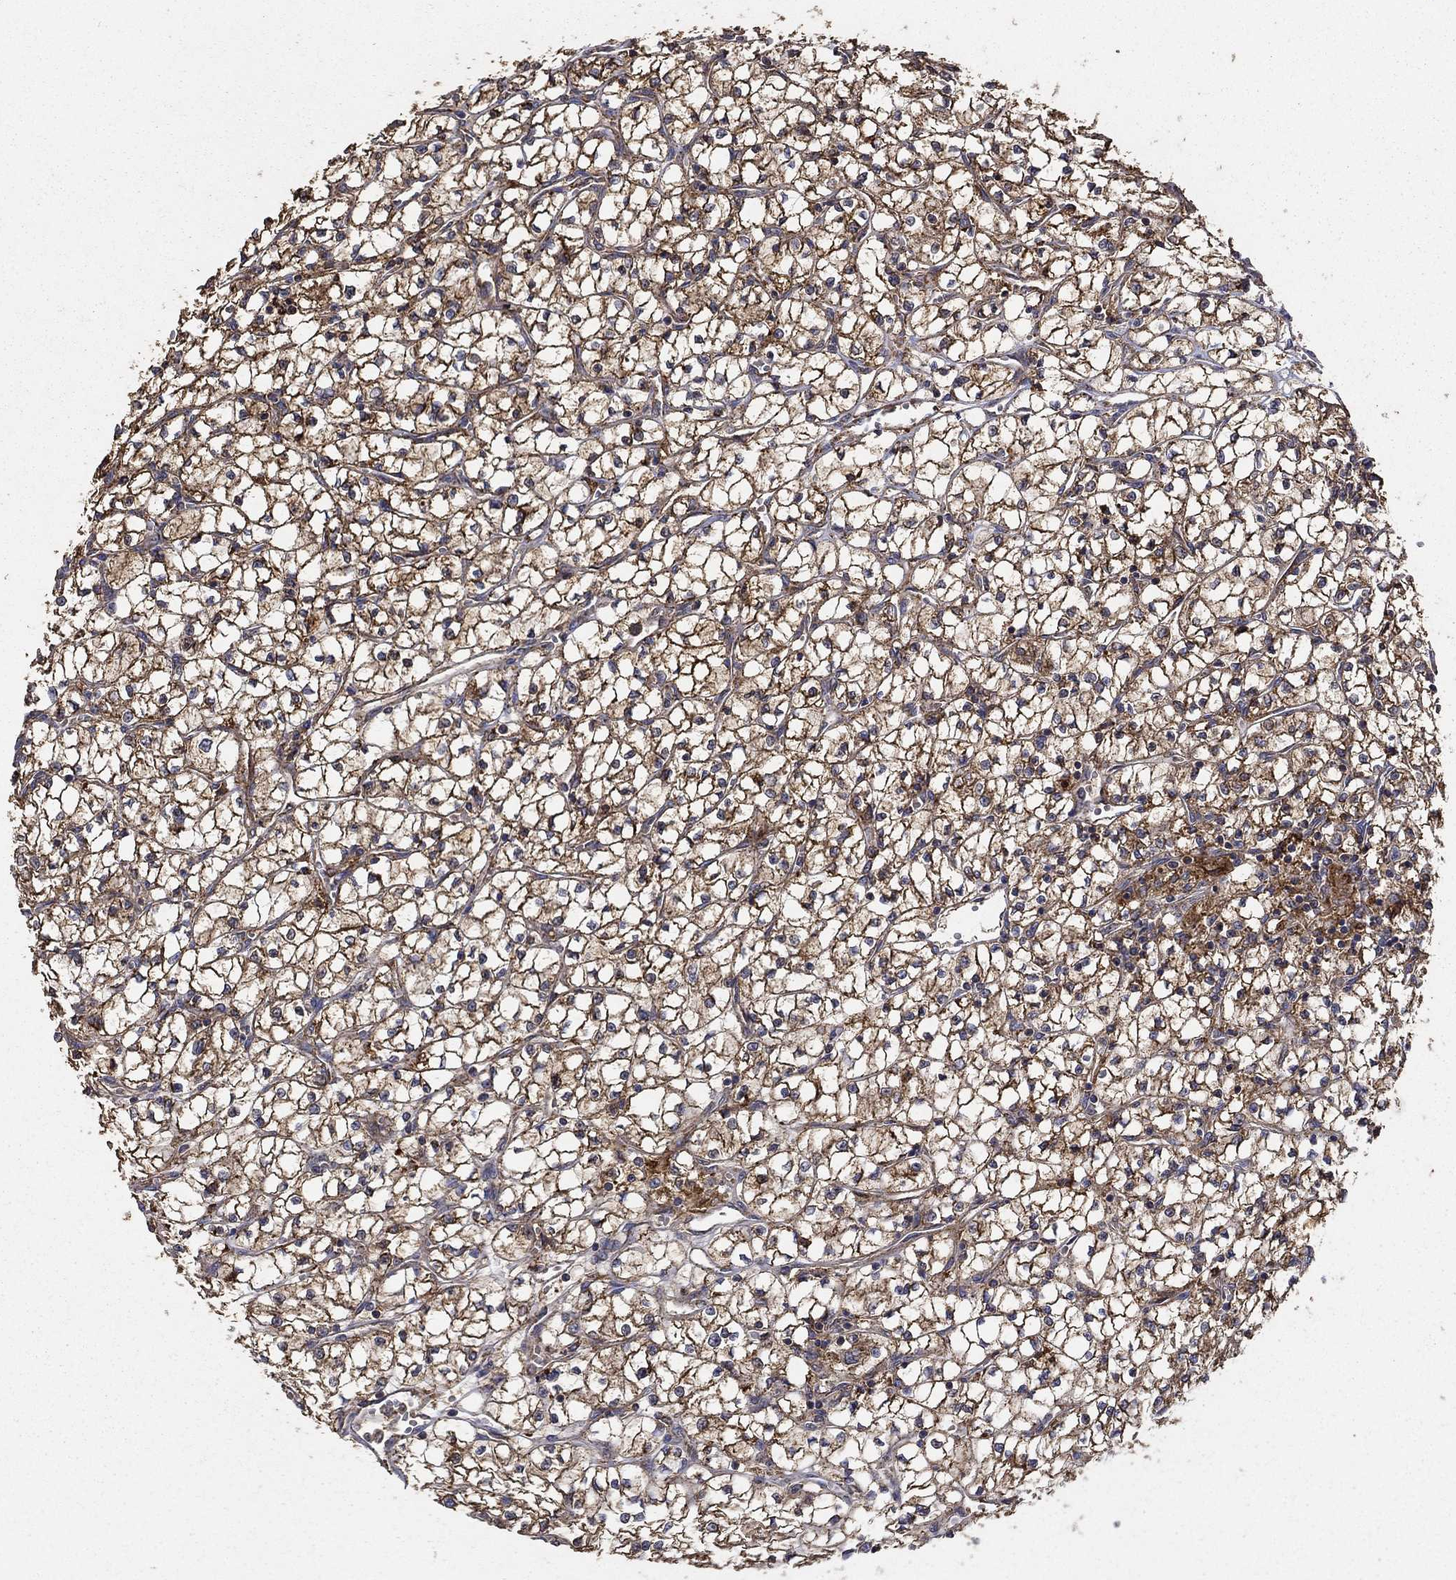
{"staining": {"intensity": "strong", "quantity": ">75%", "location": "cytoplasmic/membranous"}, "tissue": "renal cancer", "cell_type": "Tumor cells", "image_type": "cancer", "snomed": [{"axis": "morphology", "description": "Adenocarcinoma, NOS"}, {"axis": "topography", "description": "Kidney"}], "caption": "Protein staining reveals strong cytoplasmic/membranous expression in approximately >75% of tumor cells in renal cancer.", "gene": "IFRD1", "patient": {"sex": "female", "age": 64}}